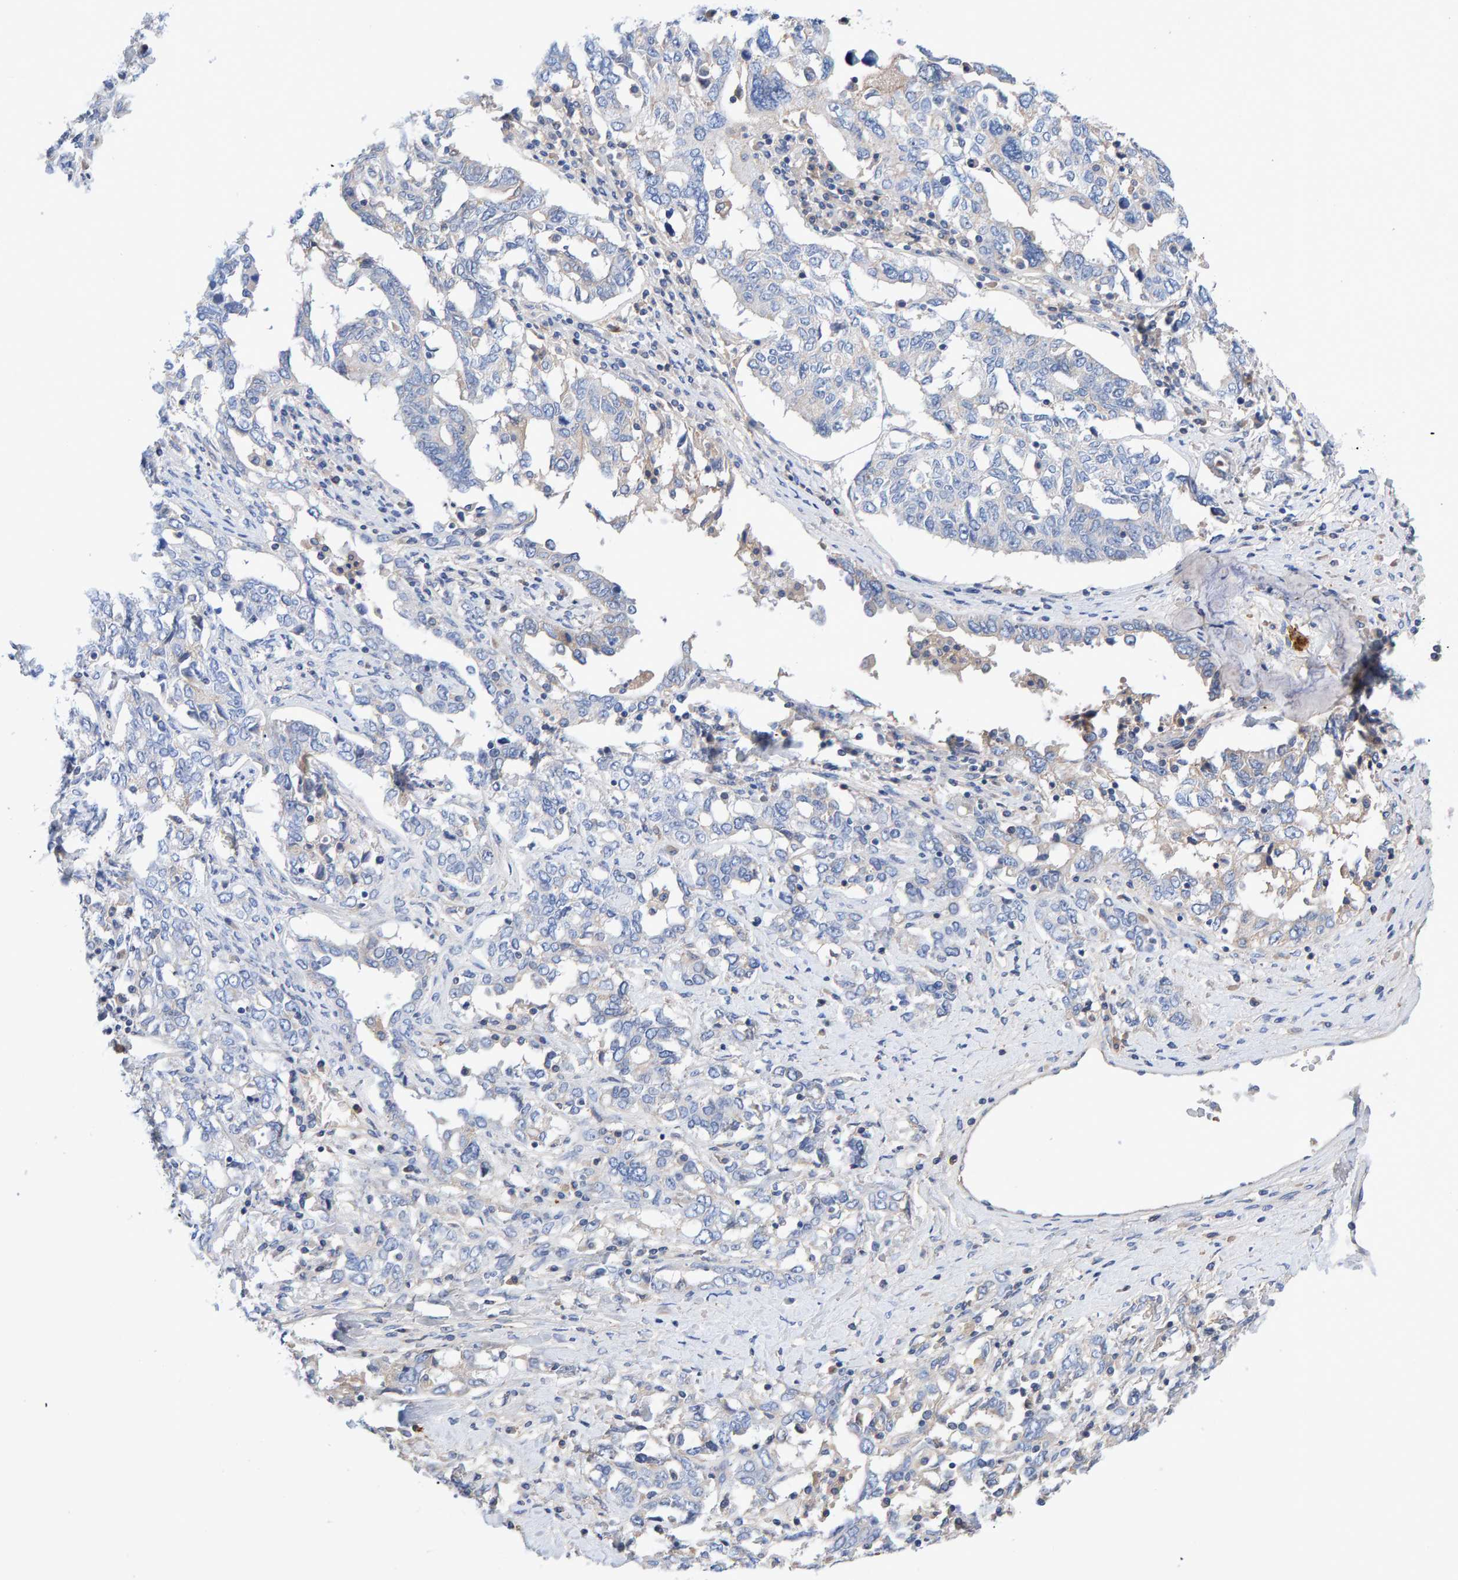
{"staining": {"intensity": "negative", "quantity": "none", "location": "none"}, "tissue": "ovarian cancer", "cell_type": "Tumor cells", "image_type": "cancer", "snomed": [{"axis": "morphology", "description": "Carcinoma, endometroid"}, {"axis": "topography", "description": "Ovary"}], "caption": "High power microscopy image of an immunohistochemistry (IHC) micrograph of endometroid carcinoma (ovarian), revealing no significant expression in tumor cells.", "gene": "EFR3A", "patient": {"sex": "female", "age": 62}}